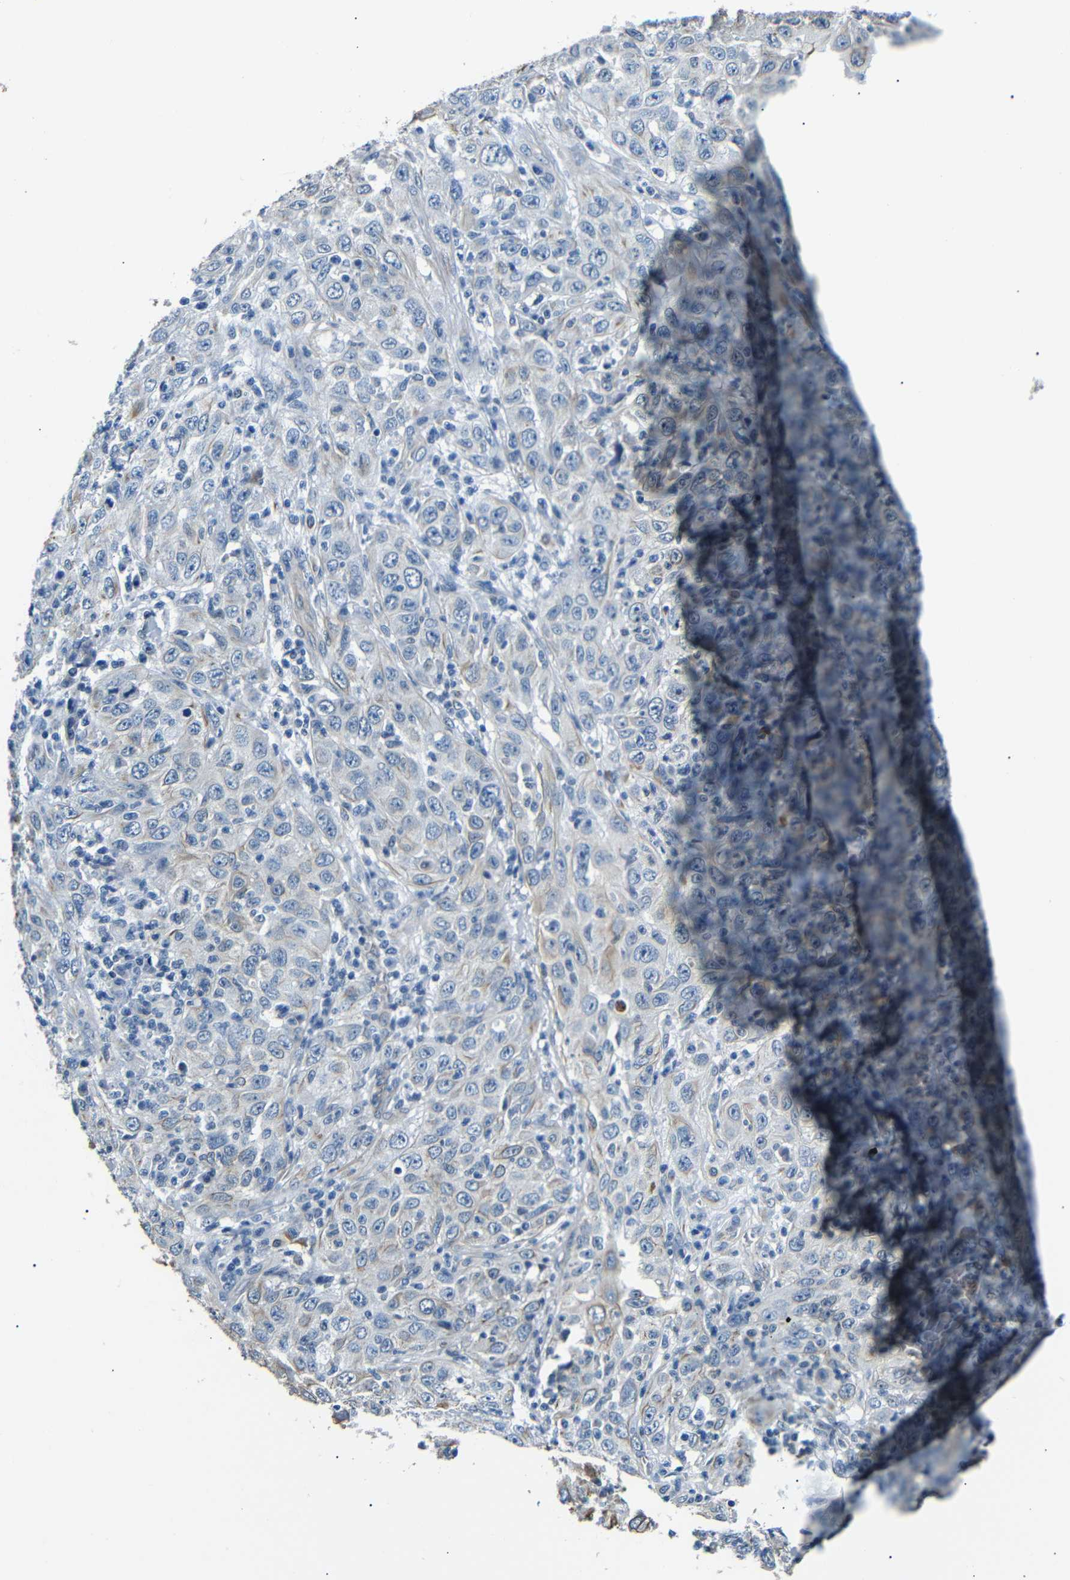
{"staining": {"intensity": "negative", "quantity": "none", "location": "none"}, "tissue": "skin cancer", "cell_type": "Tumor cells", "image_type": "cancer", "snomed": [{"axis": "morphology", "description": "Squamous cell carcinoma, NOS"}, {"axis": "topography", "description": "Skin"}], "caption": "Immunohistochemistry micrograph of skin cancer (squamous cell carcinoma) stained for a protein (brown), which shows no positivity in tumor cells.", "gene": "TAFA1", "patient": {"sex": "female", "age": 88}}